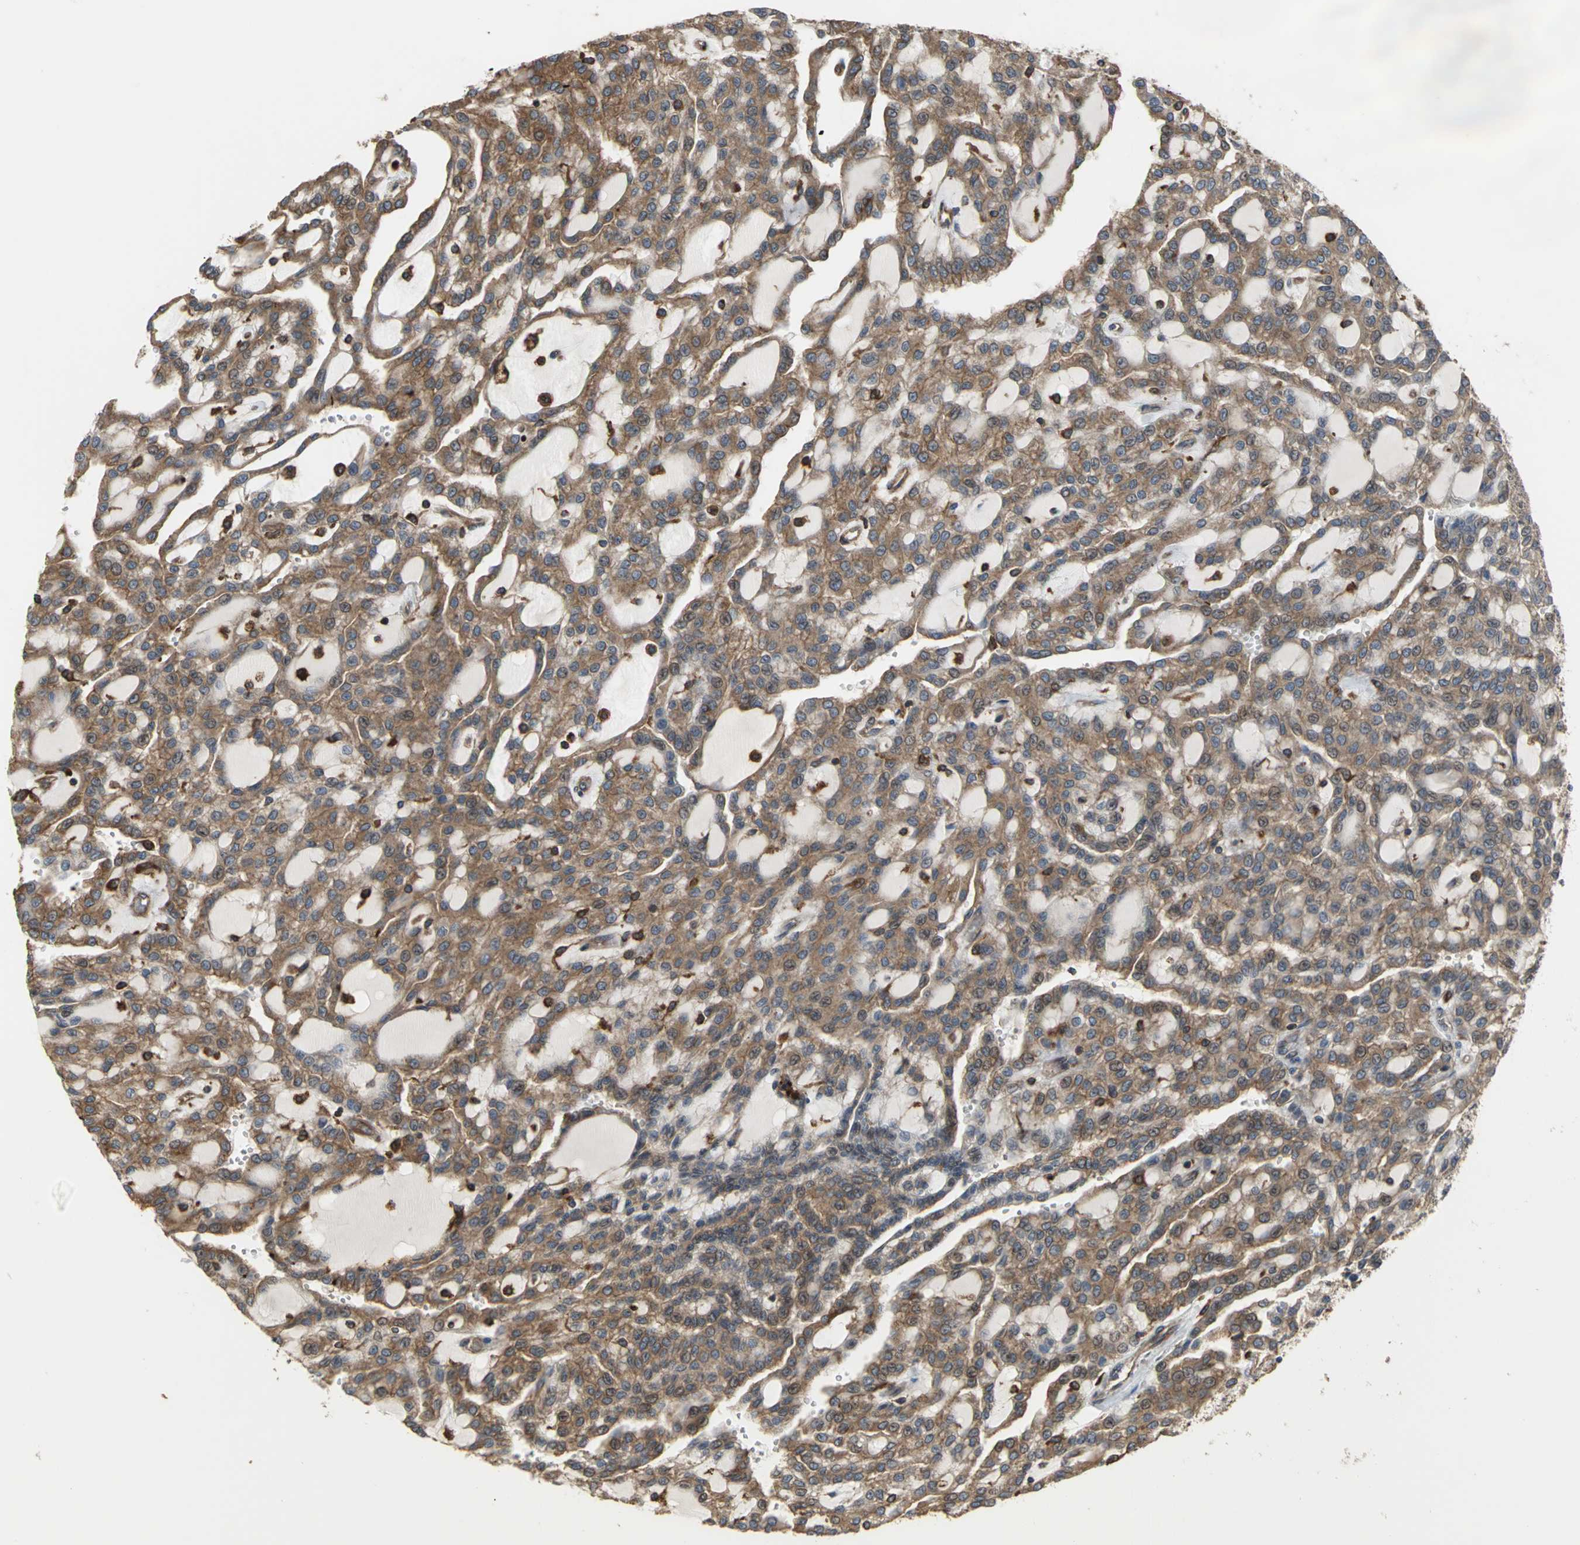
{"staining": {"intensity": "moderate", "quantity": ">75%", "location": "cytoplasmic/membranous,nuclear"}, "tissue": "renal cancer", "cell_type": "Tumor cells", "image_type": "cancer", "snomed": [{"axis": "morphology", "description": "Adenocarcinoma, NOS"}, {"axis": "topography", "description": "Kidney"}], "caption": "DAB (3,3'-diaminobenzidine) immunohistochemical staining of renal cancer exhibits moderate cytoplasmic/membranous and nuclear protein expression in approximately >75% of tumor cells.", "gene": "TLN1", "patient": {"sex": "male", "age": 63}}